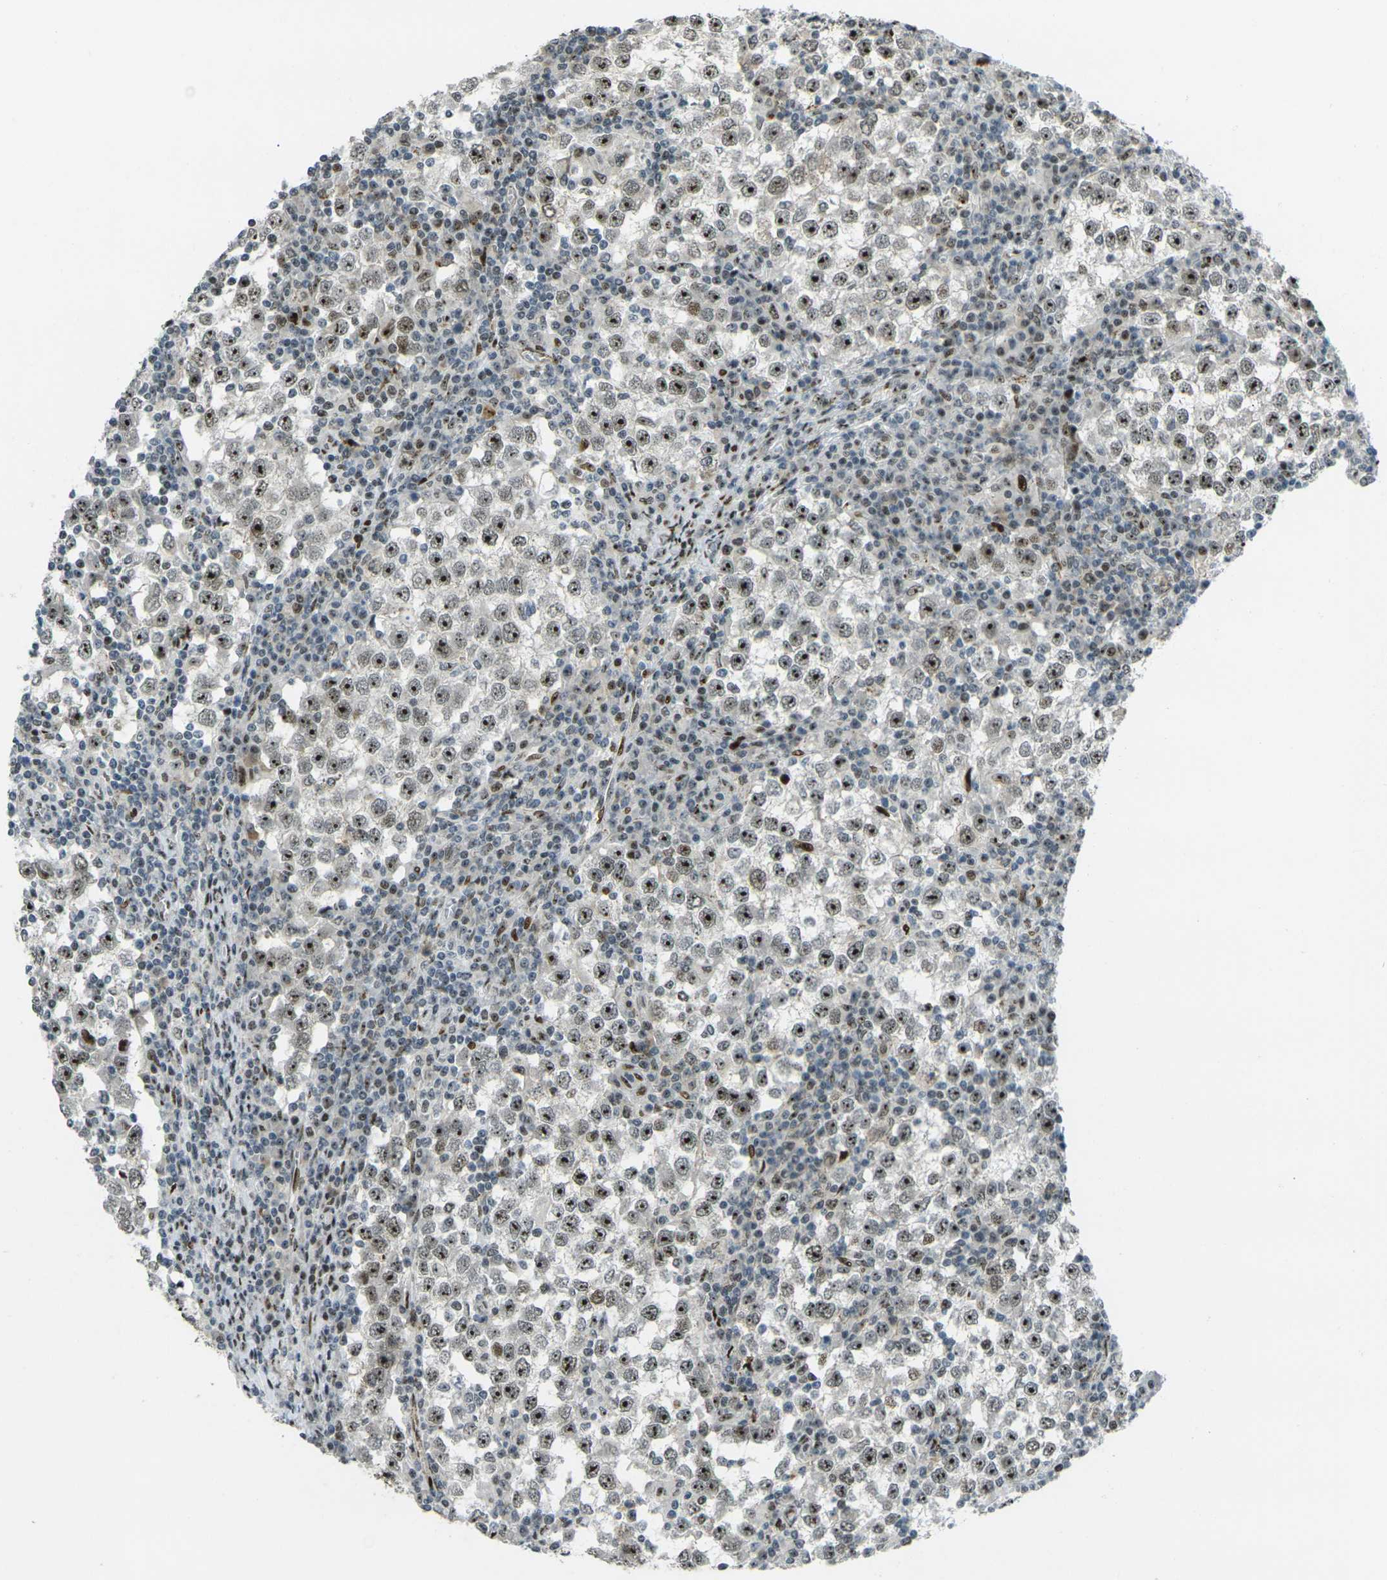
{"staining": {"intensity": "strong", "quantity": ">75%", "location": "nuclear"}, "tissue": "testis cancer", "cell_type": "Tumor cells", "image_type": "cancer", "snomed": [{"axis": "morphology", "description": "Seminoma, NOS"}, {"axis": "topography", "description": "Testis"}], "caption": "Strong nuclear positivity is seen in about >75% of tumor cells in testis cancer.", "gene": "UBE2C", "patient": {"sex": "male", "age": 65}}